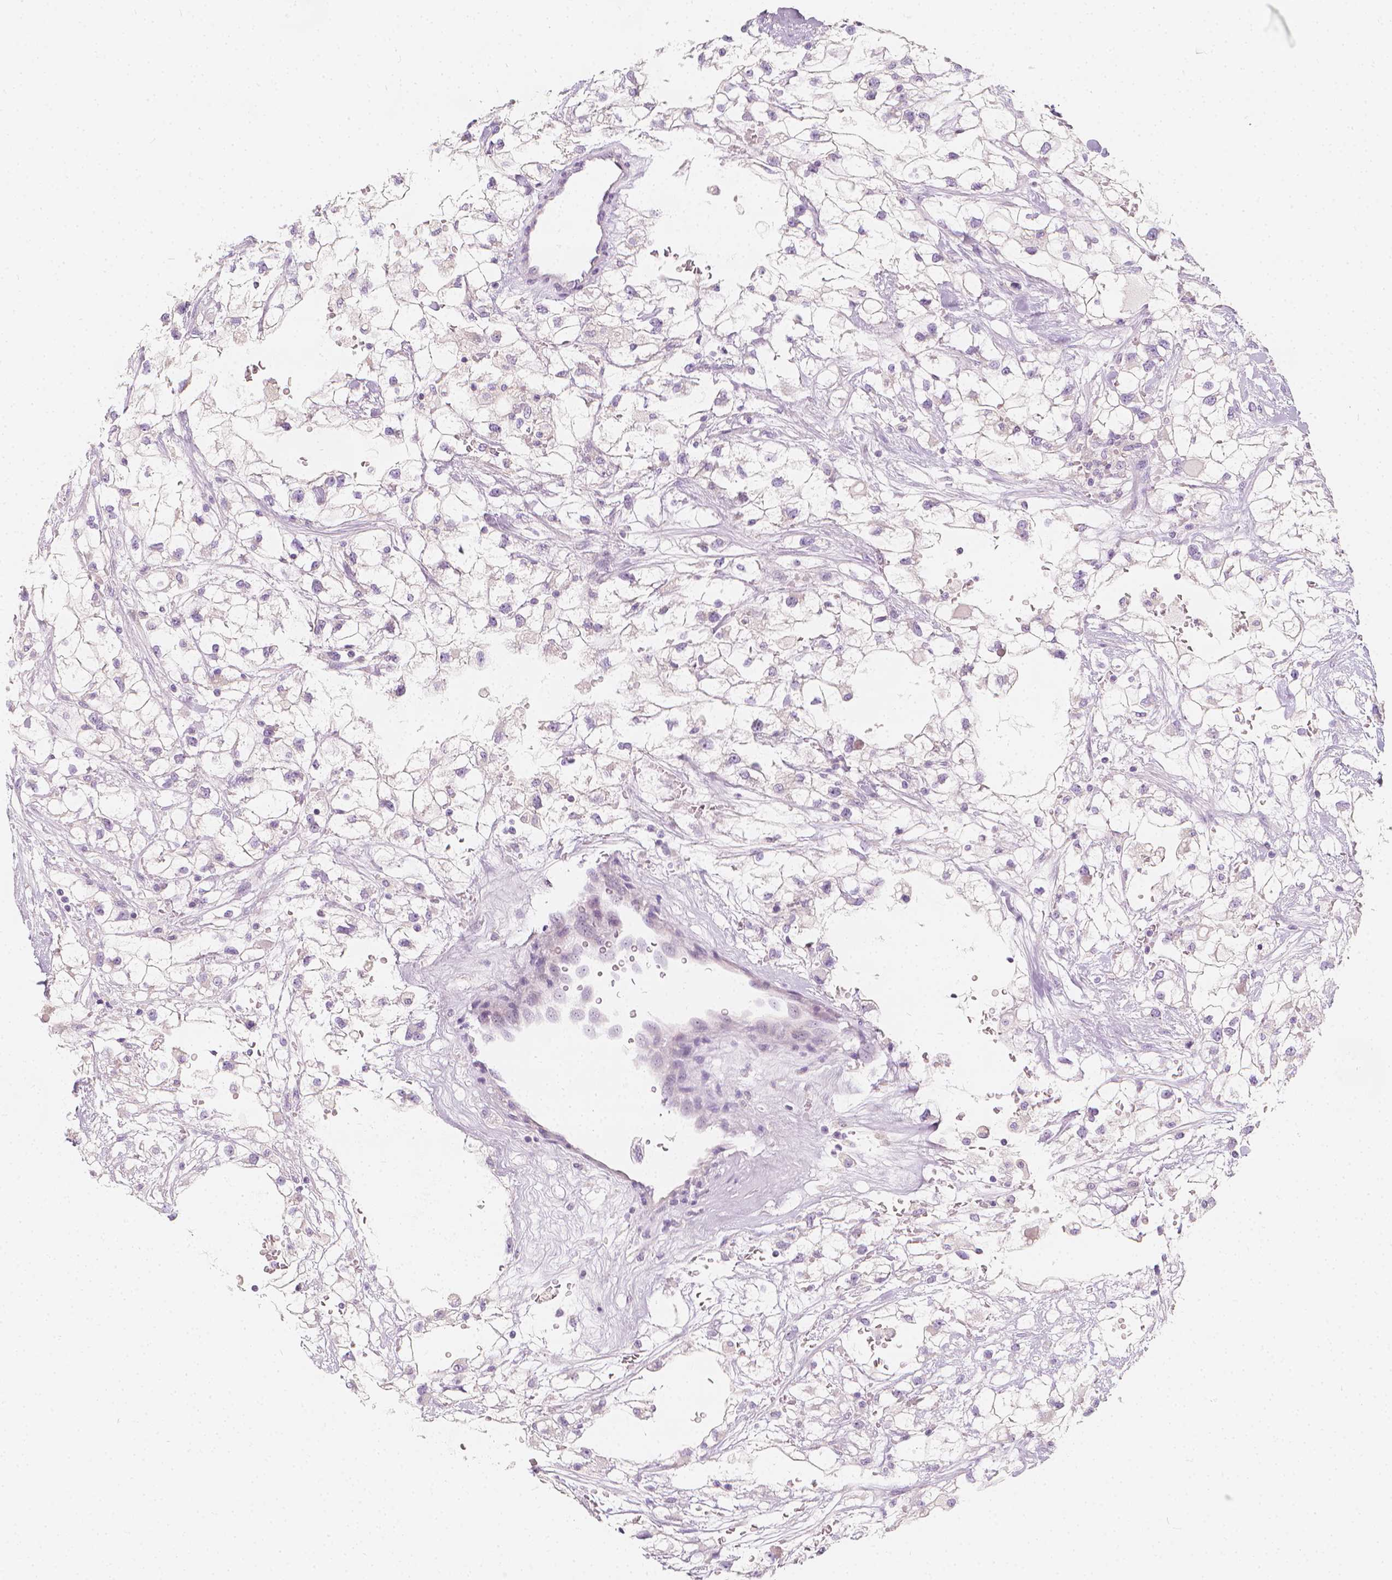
{"staining": {"intensity": "negative", "quantity": "none", "location": "none"}, "tissue": "renal cancer", "cell_type": "Tumor cells", "image_type": "cancer", "snomed": [{"axis": "morphology", "description": "Adenocarcinoma, NOS"}, {"axis": "topography", "description": "Kidney"}], "caption": "Immunohistochemistry (IHC) photomicrograph of neoplastic tissue: human renal cancer (adenocarcinoma) stained with DAB demonstrates no significant protein positivity in tumor cells.", "gene": "RBFOX1", "patient": {"sex": "male", "age": 59}}